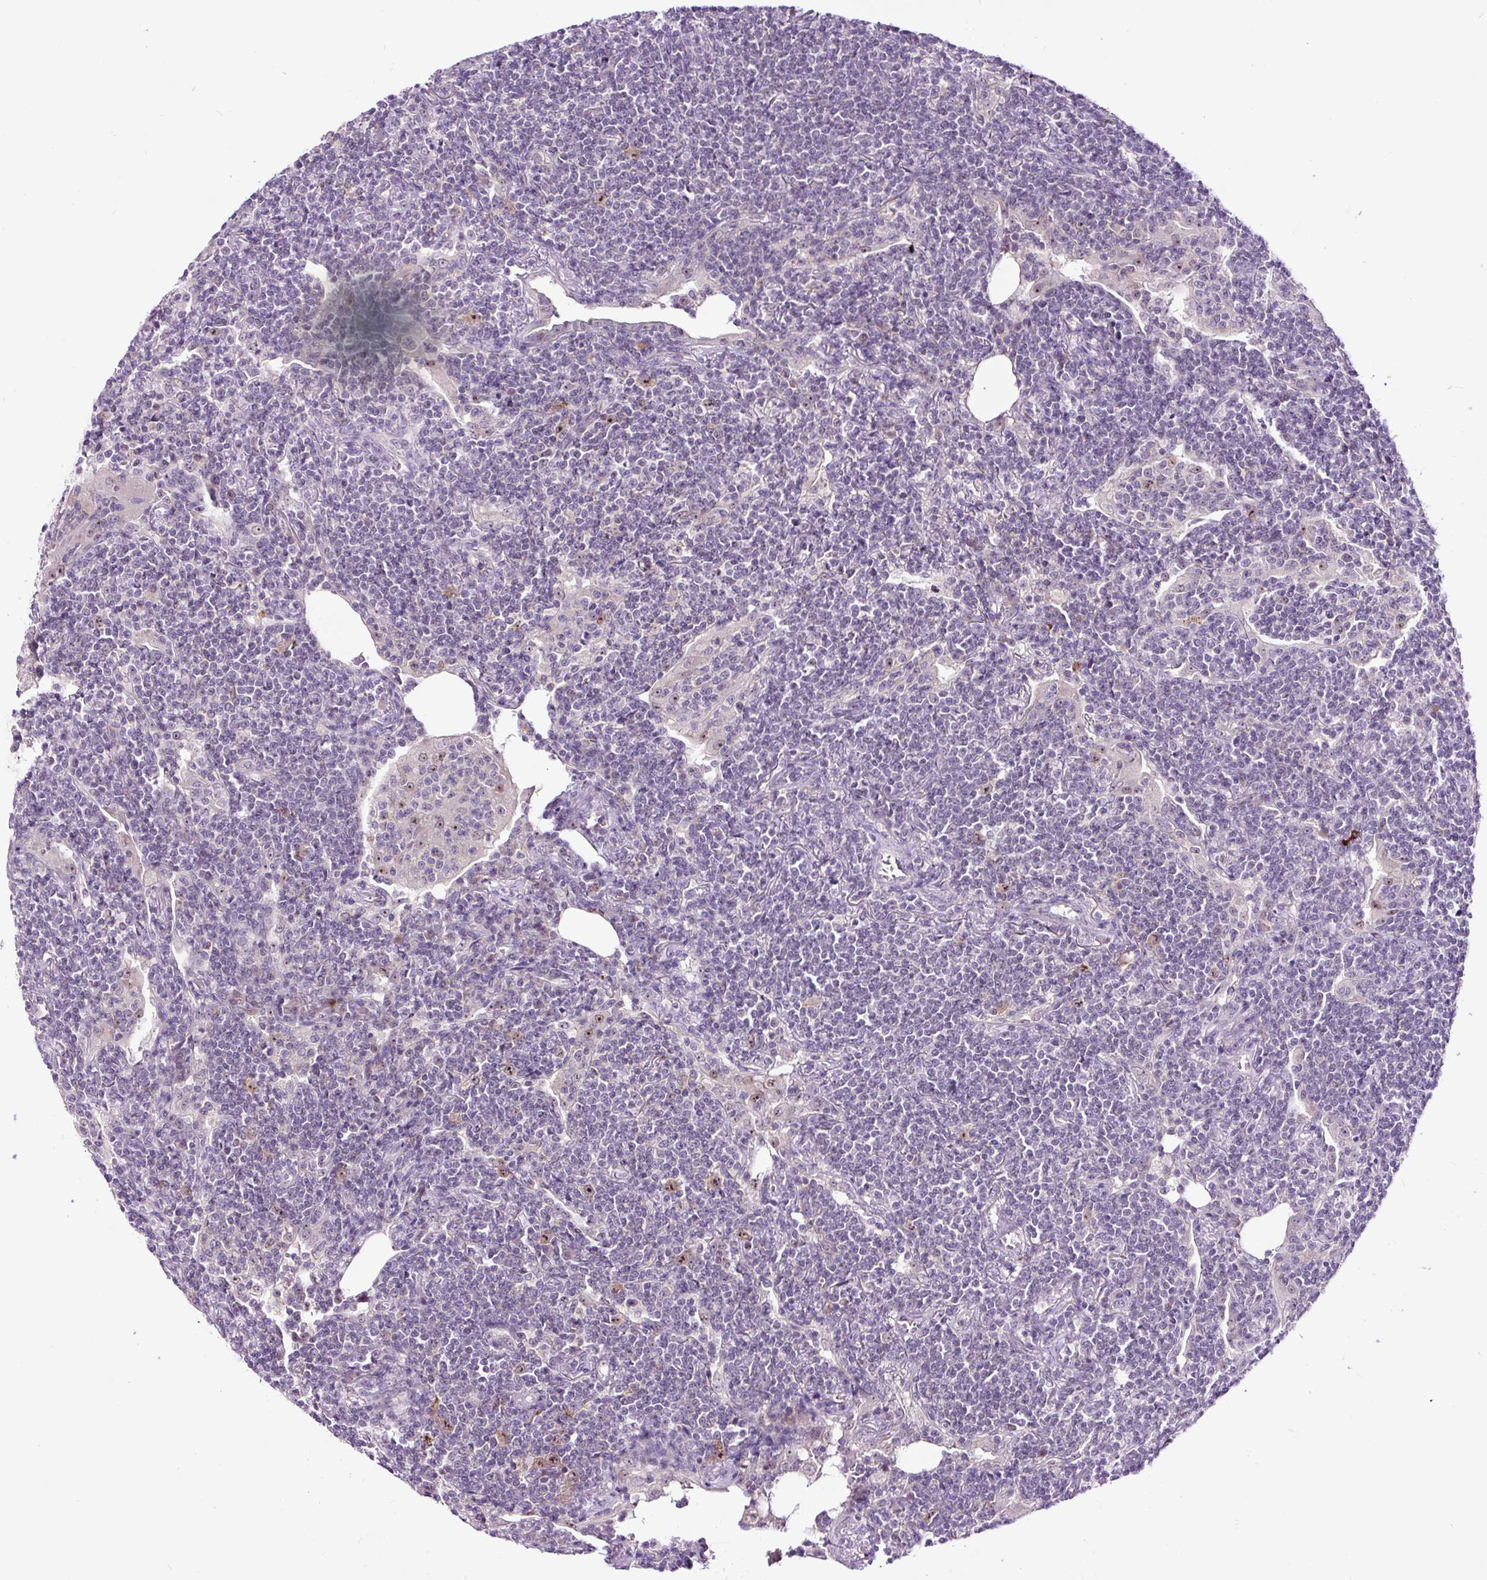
{"staining": {"intensity": "negative", "quantity": "none", "location": "none"}, "tissue": "lymphoma", "cell_type": "Tumor cells", "image_type": "cancer", "snomed": [{"axis": "morphology", "description": "Malignant lymphoma, non-Hodgkin's type, Low grade"}, {"axis": "topography", "description": "Lung"}], "caption": "Tumor cells show no significant protein positivity in malignant lymphoma, non-Hodgkin's type (low-grade). The staining is performed using DAB brown chromogen with nuclei counter-stained in using hematoxylin.", "gene": "NOM1", "patient": {"sex": "female", "age": 71}}